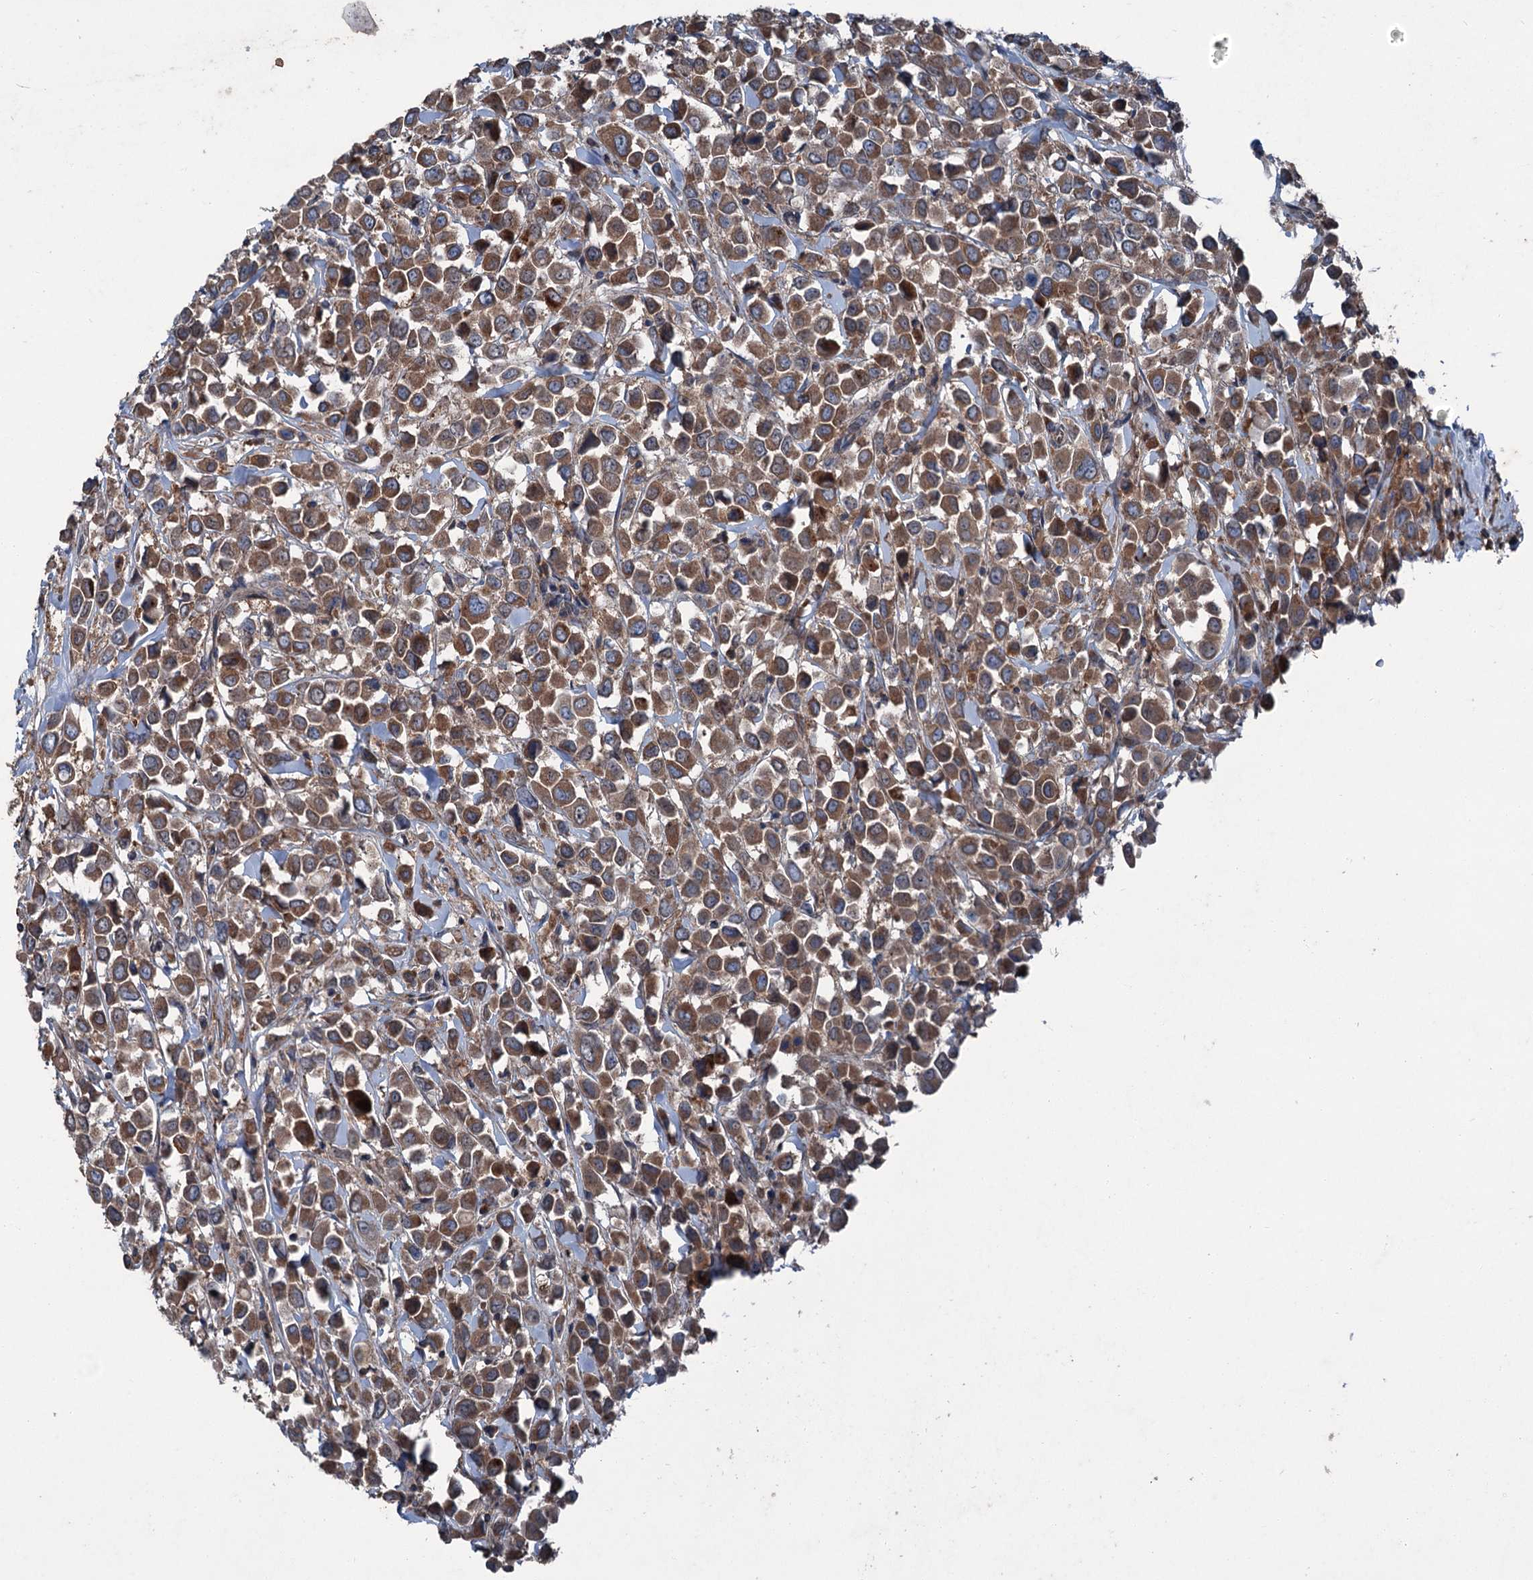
{"staining": {"intensity": "strong", "quantity": ">75%", "location": "cytoplasmic/membranous"}, "tissue": "breast cancer", "cell_type": "Tumor cells", "image_type": "cancer", "snomed": [{"axis": "morphology", "description": "Duct carcinoma"}, {"axis": "topography", "description": "Breast"}], "caption": "Protein staining of breast infiltrating ductal carcinoma tissue exhibits strong cytoplasmic/membranous expression in about >75% of tumor cells.", "gene": "RUFY1", "patient": {"sex": "female", "age": 61}}